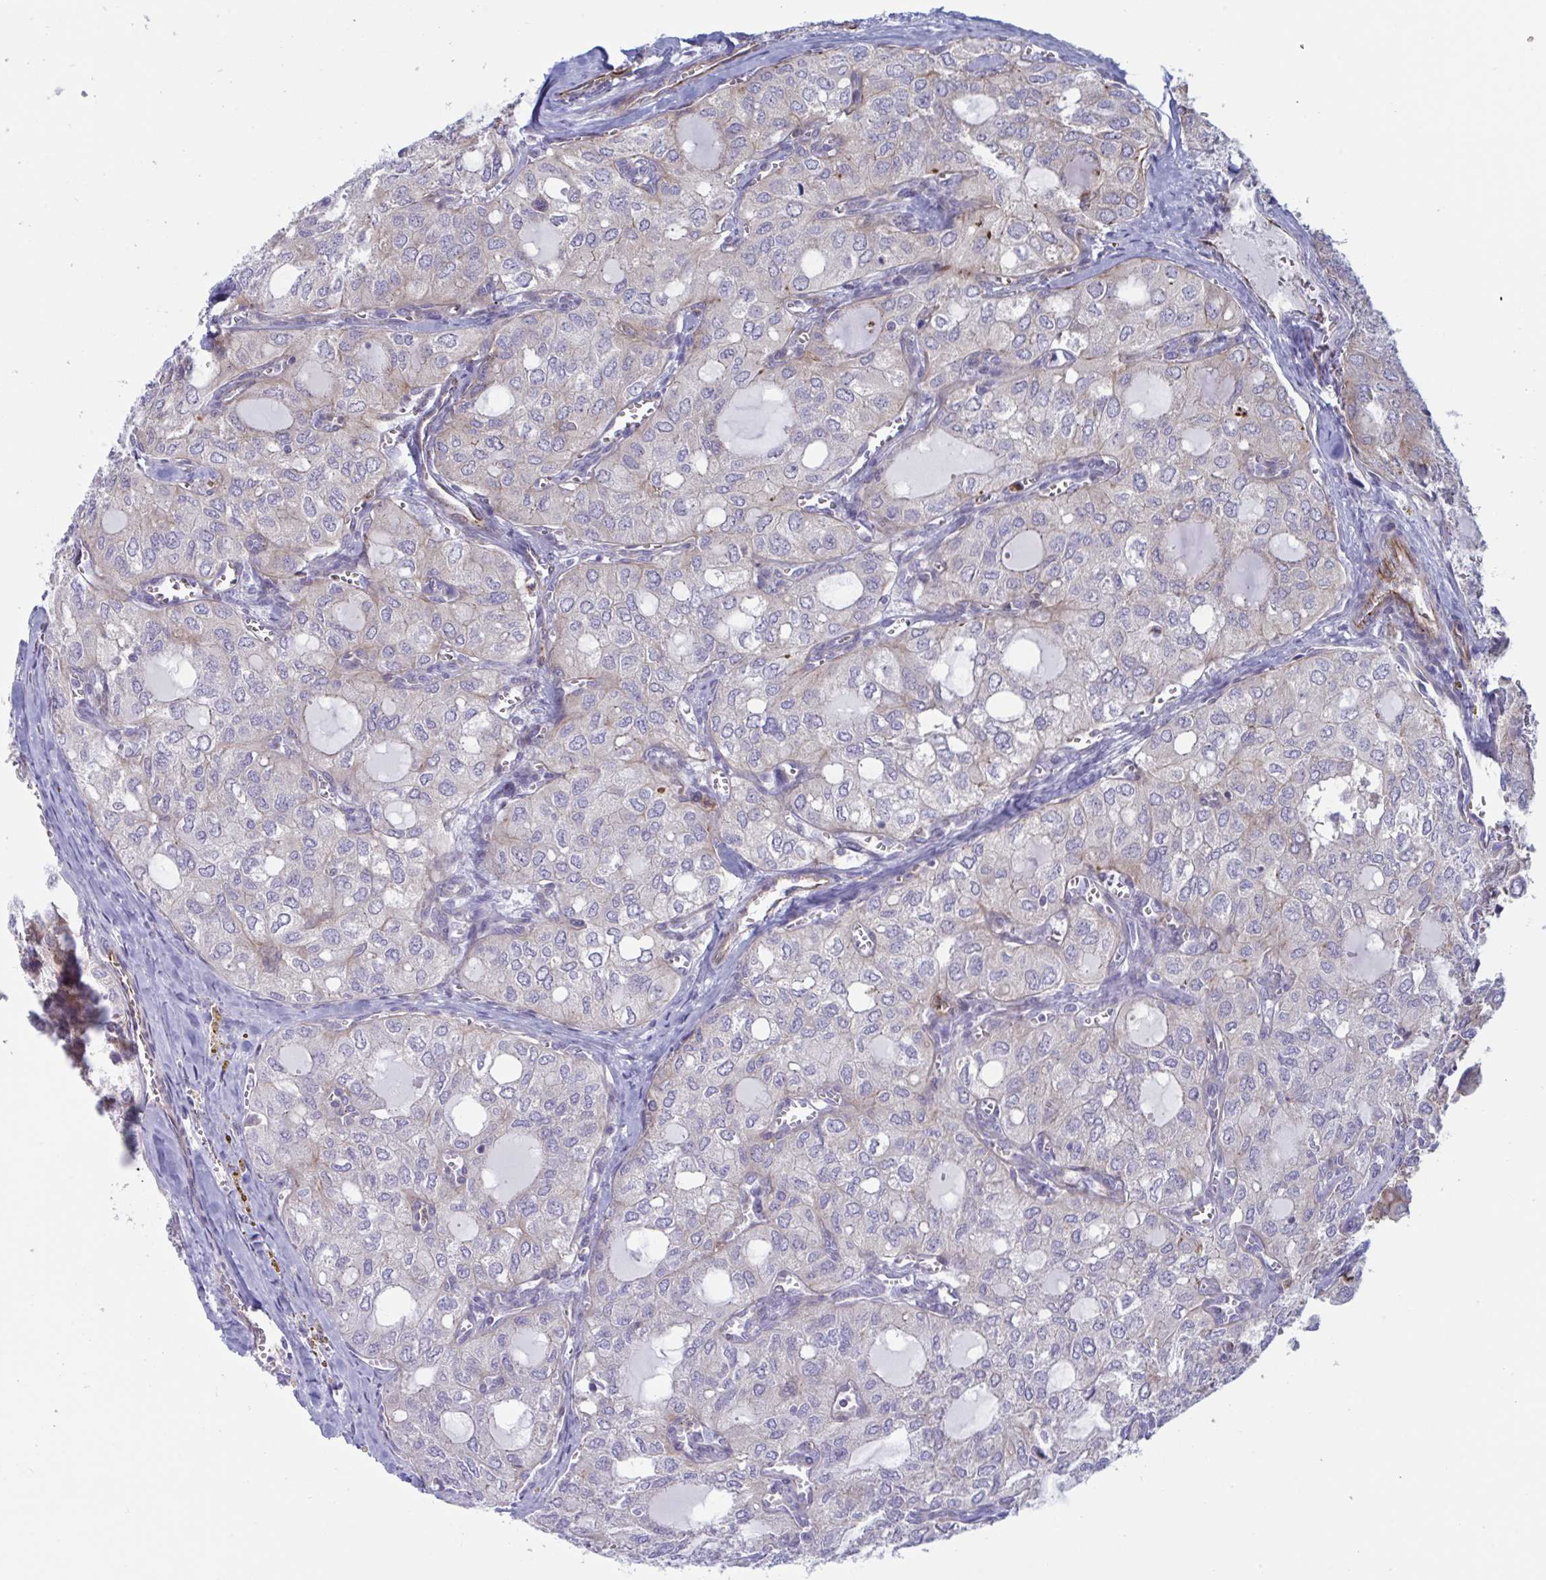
{"staining": {"intensity": "negative", "quantity": "none", "location": "none"}, "tissue": "thyroid cancer", "cell_type": "Tumor cells", "image_type": "cancer", "snomed": [{"axis": "morphology", "description": "Follicular adenoma carcinoma, NOS"}, {"axis": "topography", "description": "Thyroid gland"}], "caption": "Follicular adenoma carcinoma (thyroid) stained for a protein using immunohistochemistry reveals no expression tumor cells.", "gene": "SLC9A6", "patient": {"sex": "male", "age": 75}}